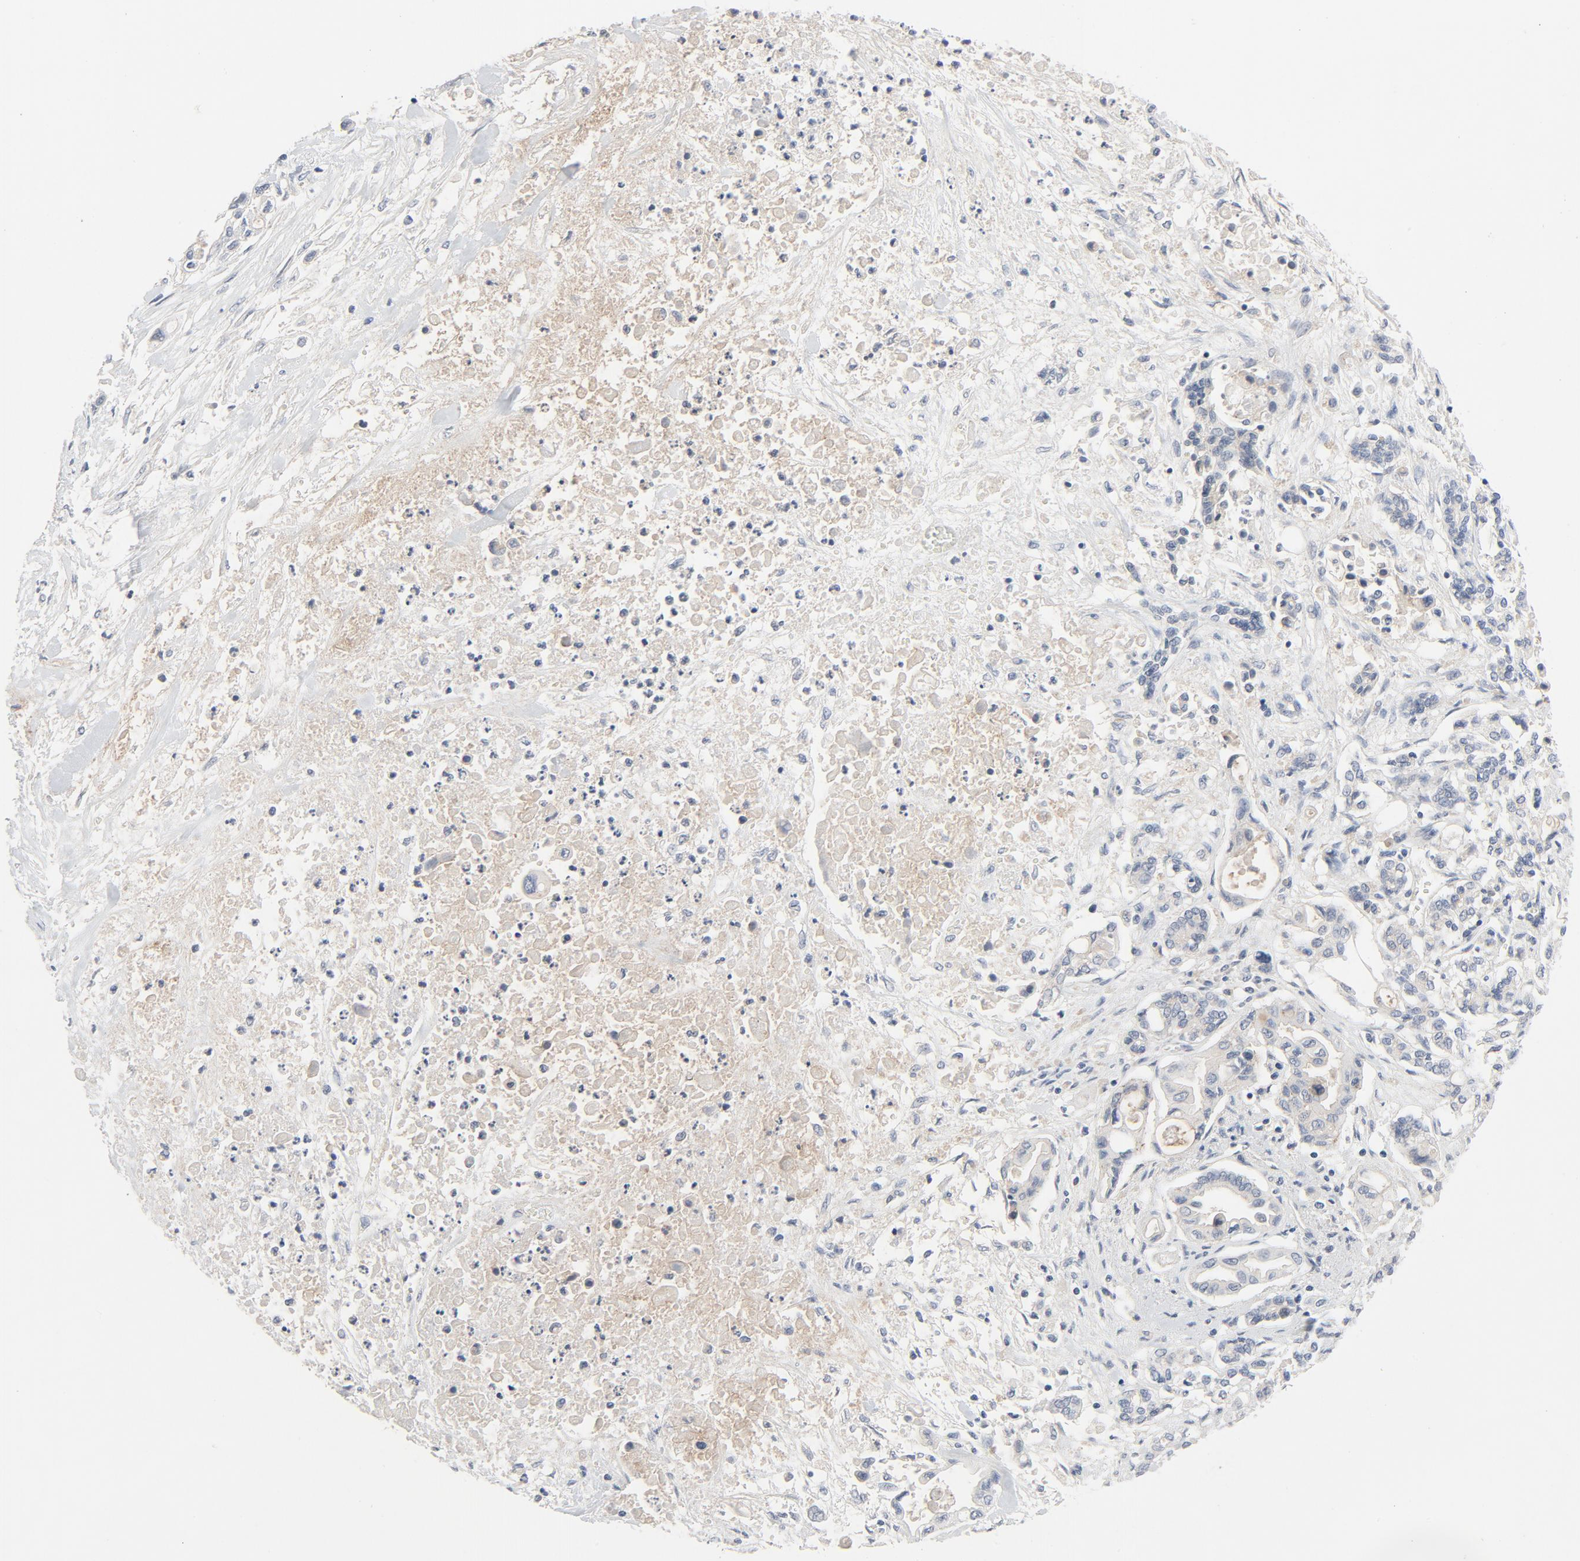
{"staining": {"intensity": "weak", "quantity": ">75%", "location": "cytoplasmic/membranous"}, "tissue": "pancreatic cancer", "cell_type": "Tumor cells", "image_type": "cancer", "snomed": [{"axis": "morphology", "description": "Adenocarcinoma, NOS"}, {"axis": "topography", "description": "Pancreas"}], "caption": "The photomicrograph displays staining of adenocarcinoma (pancreatic), revealing weak cytoplasmic/membranous protein positivity (brown color) within tumor cells.", "gene": "TSG101", "patient": {"sex": "female", "age": 57}}